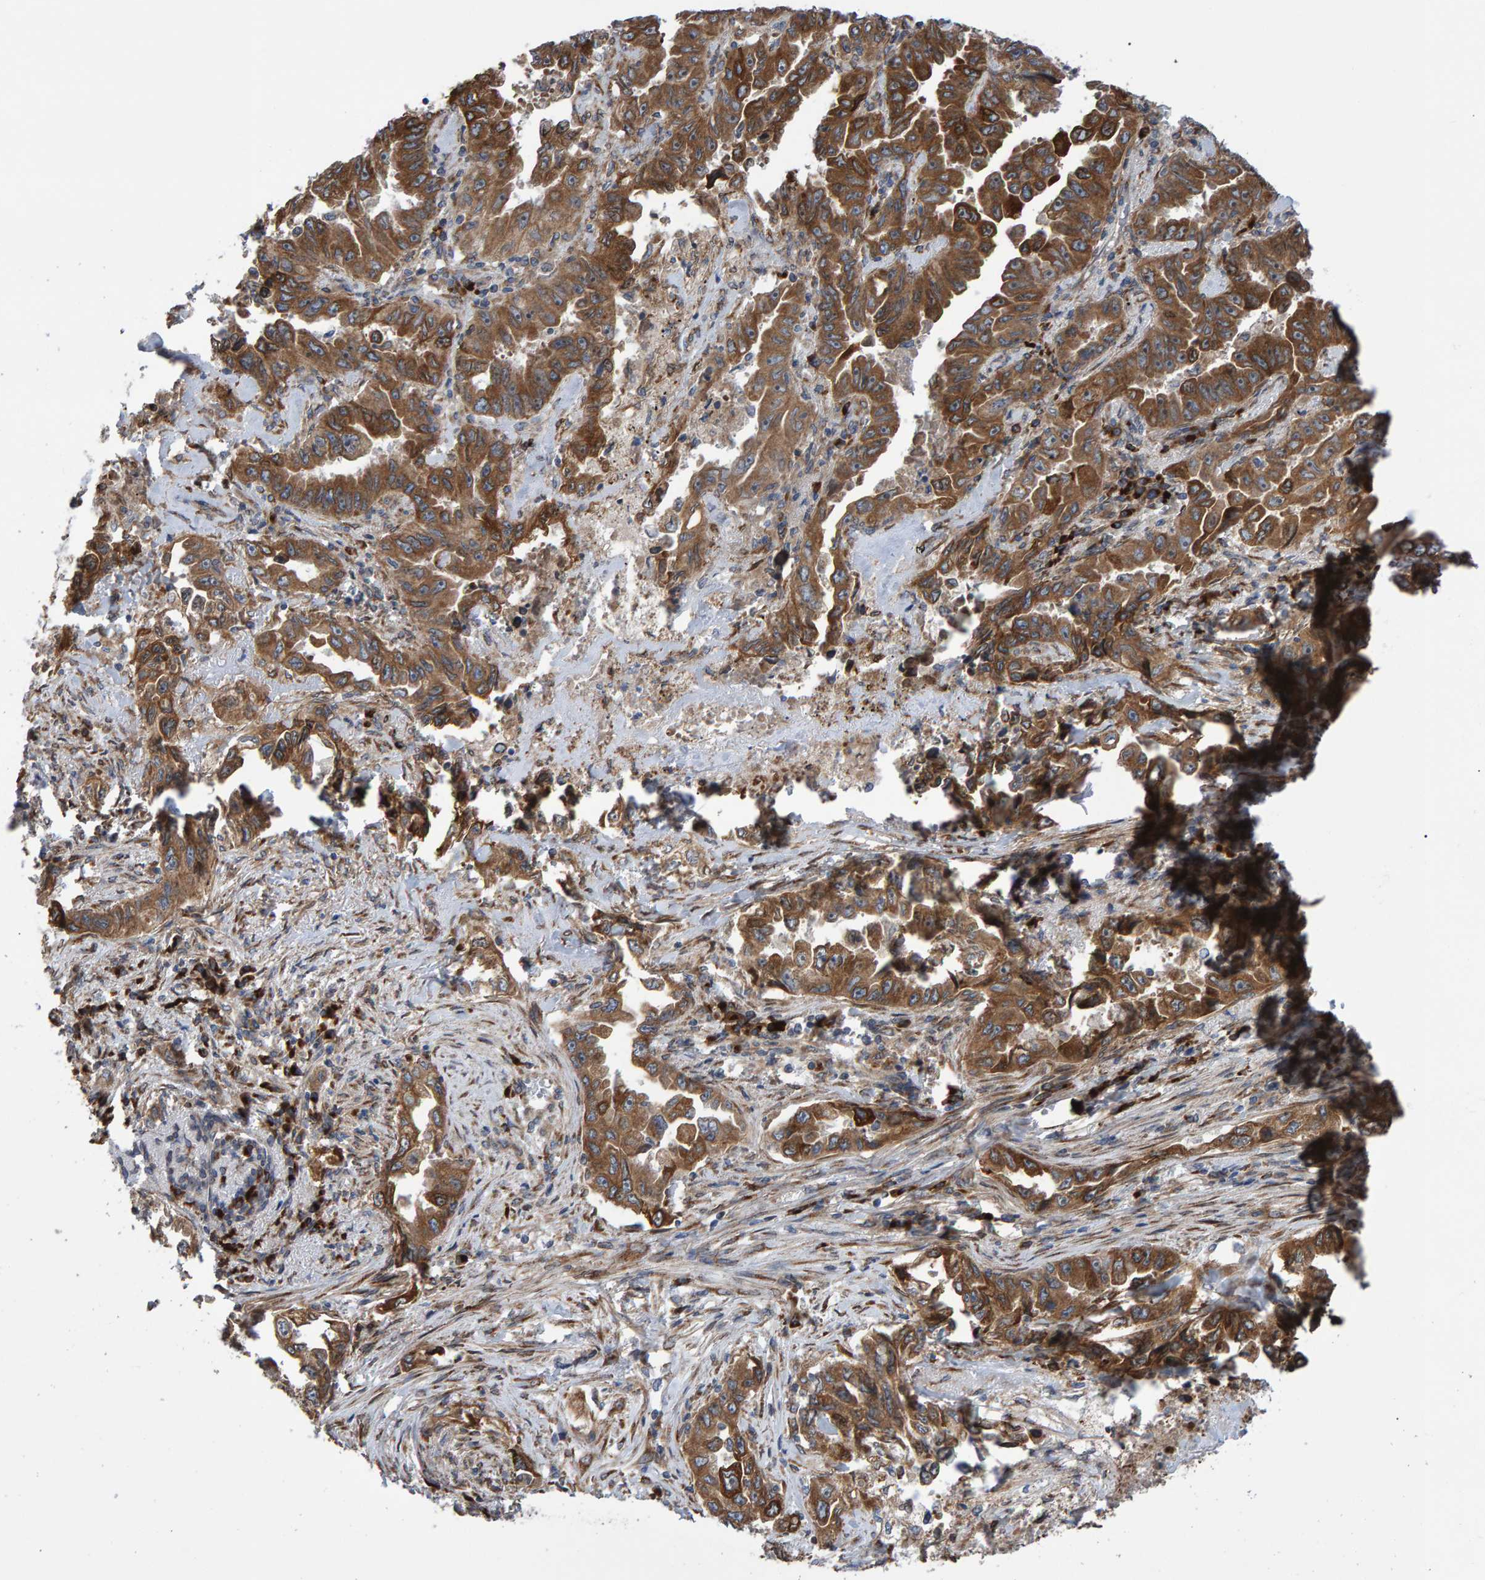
{"staining": {"intensity": "moderate", "quantity": ">75%", "location": "cytoplasmic/membranous"}, "tissue": "lung cancer", "cell_type": "Tumor cells", "image_type": "cancer", "snomed": [{"axis": "morphology", "description": "Adenocarcinoma, NOS"}, {"axis": "topography", "description": "Lung"}], "caption": "IHC staining of adenocarcinoma (lung), which demonstrates medium levels of moderate cytoplasmic/membranous expression in about >75% of tumor cells indicating moderate cytoplasmic/membranous protein staining. The staining was performed using DAB (3,3'-diaminobenzidine) (brown) for protein detection and nuclei were counterstained in hematoxylin (blue).", "gene": "FAM117A", "patient": {"sex": "female", "age": 51}}